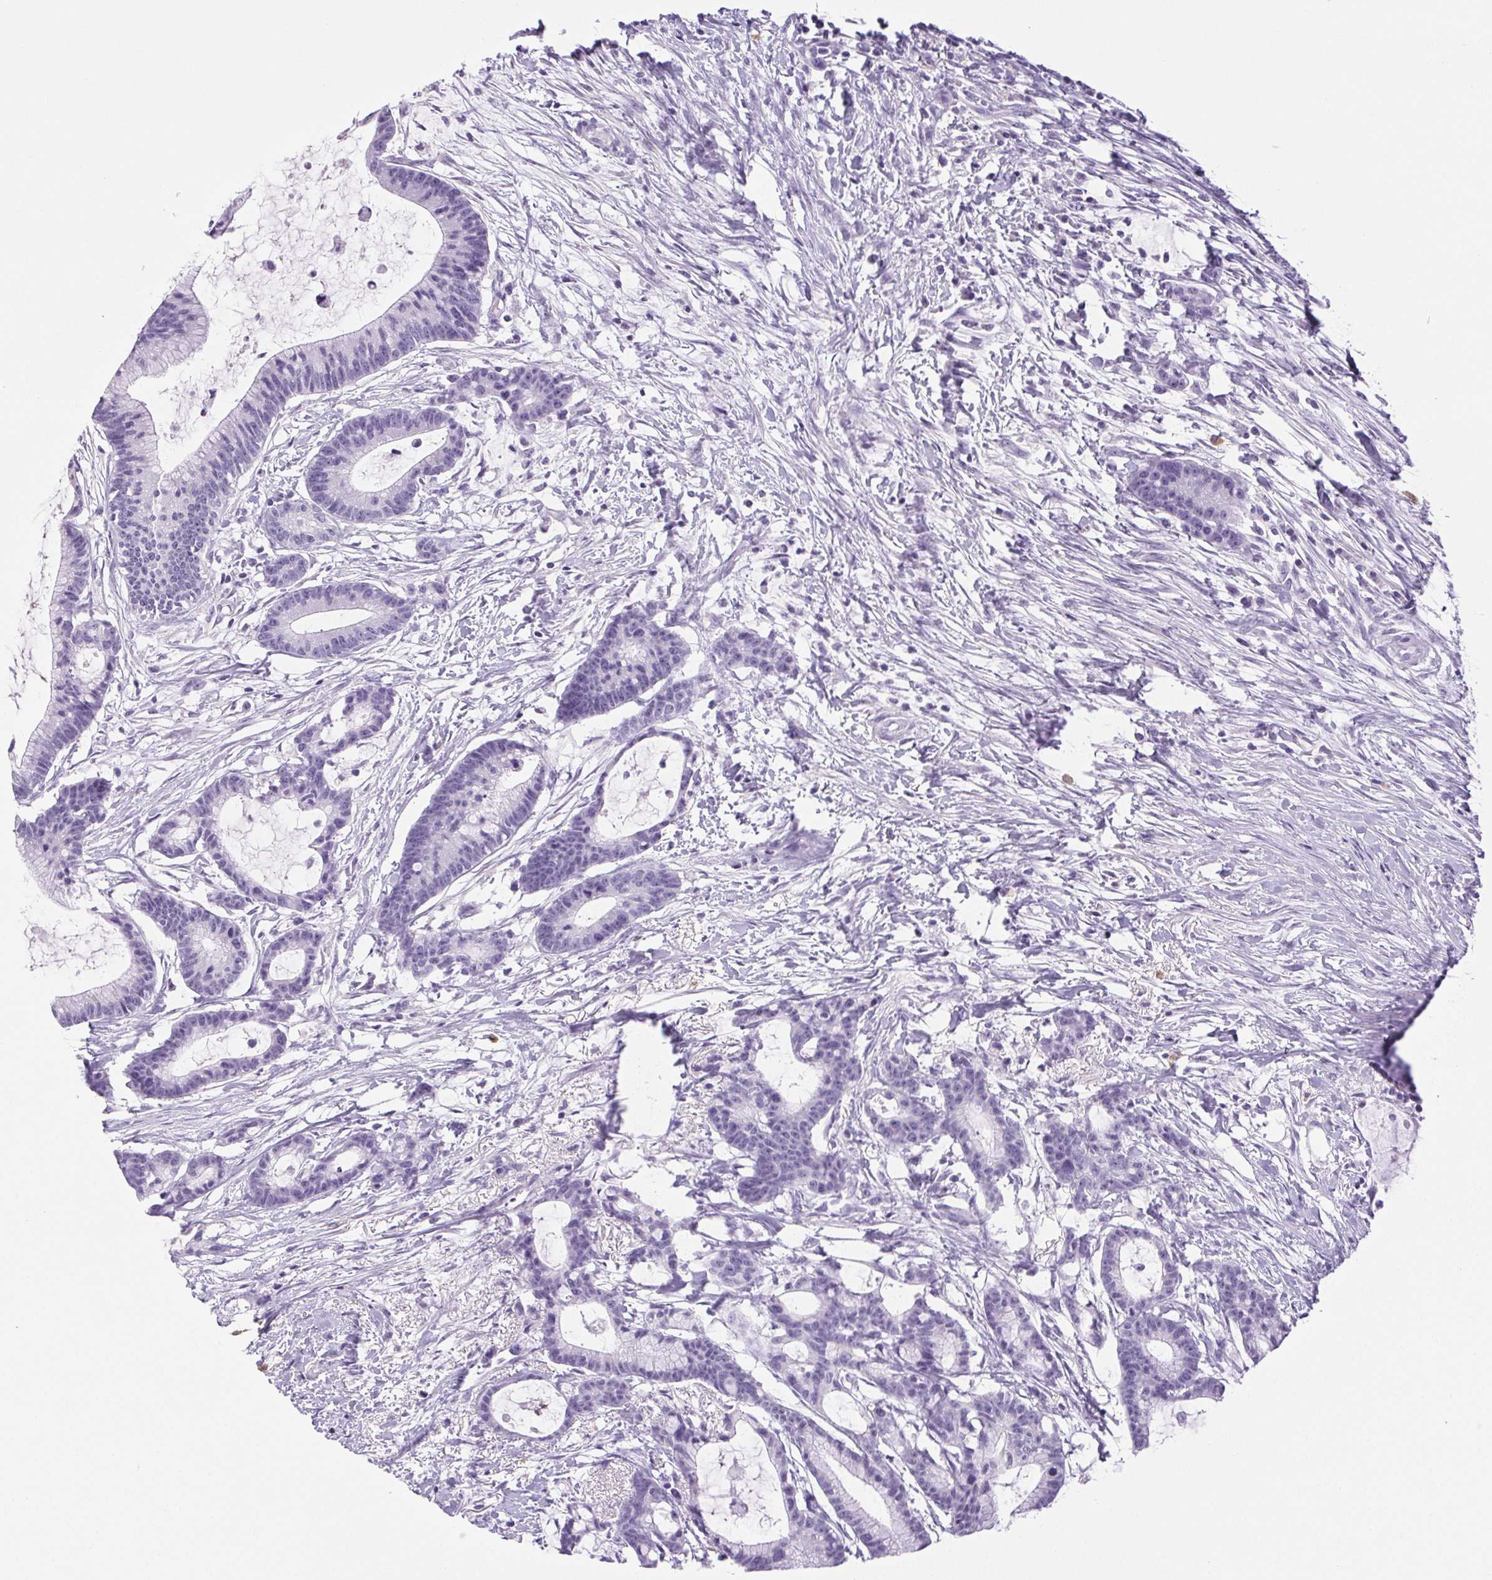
{"staining": {"intensity": "negative", "quantity": "none", "location": "none"}, "tissue": "colorectal cancer", "cell_type": "Tumor cells", "image_type": "cancer", "snomed": [{"axis": "morphology", "description": "Adenocarcinoma, NOS"}, {"axis": "topography", "description": "Colon"}], "caption": "Image shows no protein staining in tumor cells of colorectal cancer (adenocarcinoma) tissue.", "gene": "PAPPA2", "patient": {"sex": "female", "age": 78}}